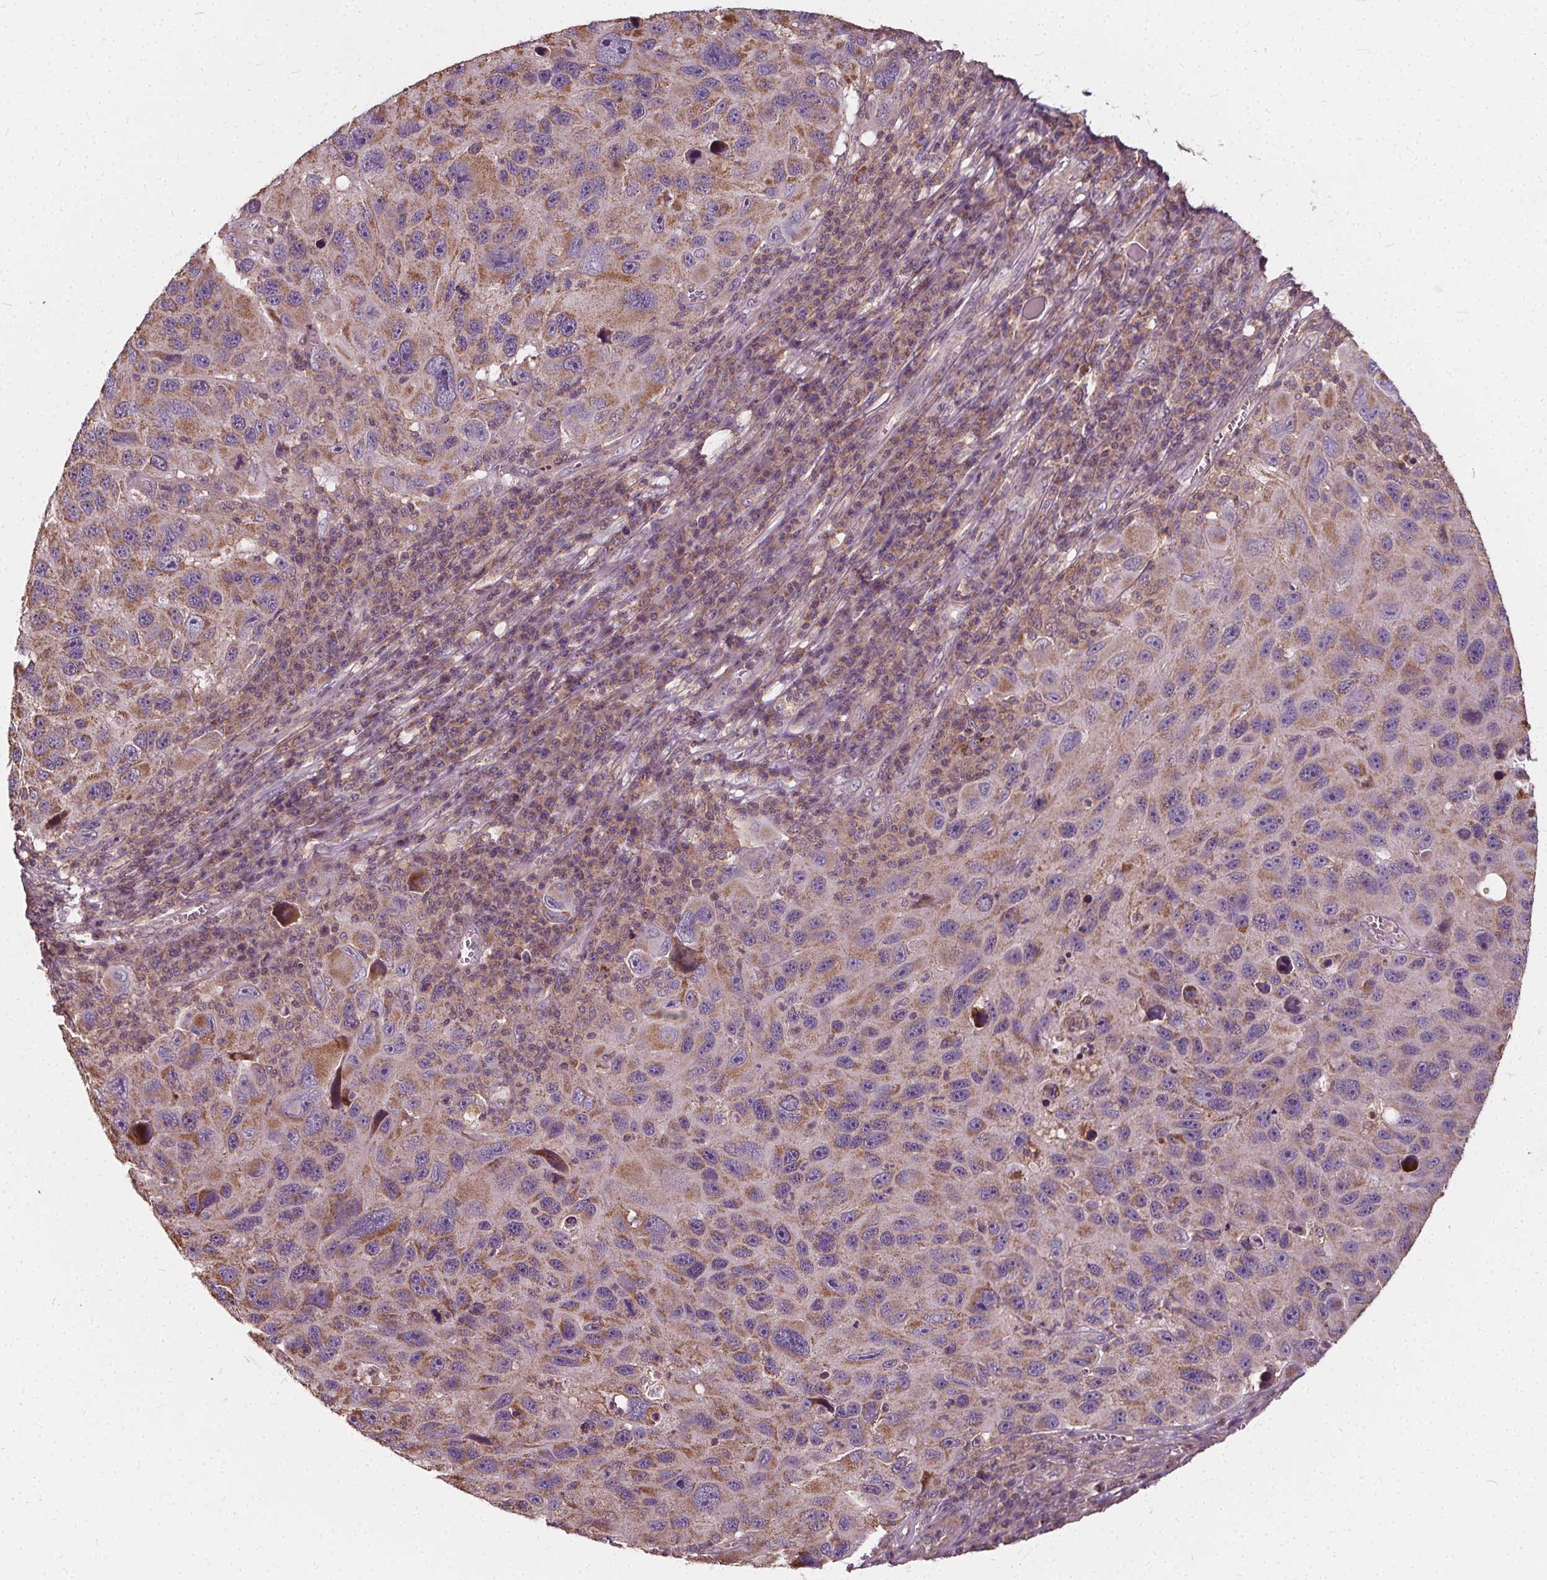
{"staining": {"intensity": "moderate", "quantity": "25%-75%", "location": "cytoplasmic/membranous"}, "tissue": "melanoma", "cell_type": "Tumor cells", "image_type": "cancer", "snomed": [{"axis": "morphology", "description": "Malignant melanoma, NOS"}, {"axis": "topography", "description": "Skin"}], "caption": "An image of human malignant melanoma stained for a protein demonstrates moderate cytoplasmic/membranous brown staining in tumor cells.", "gene": "ORAI2", "patient": {"sex": "male", "age": 53}}